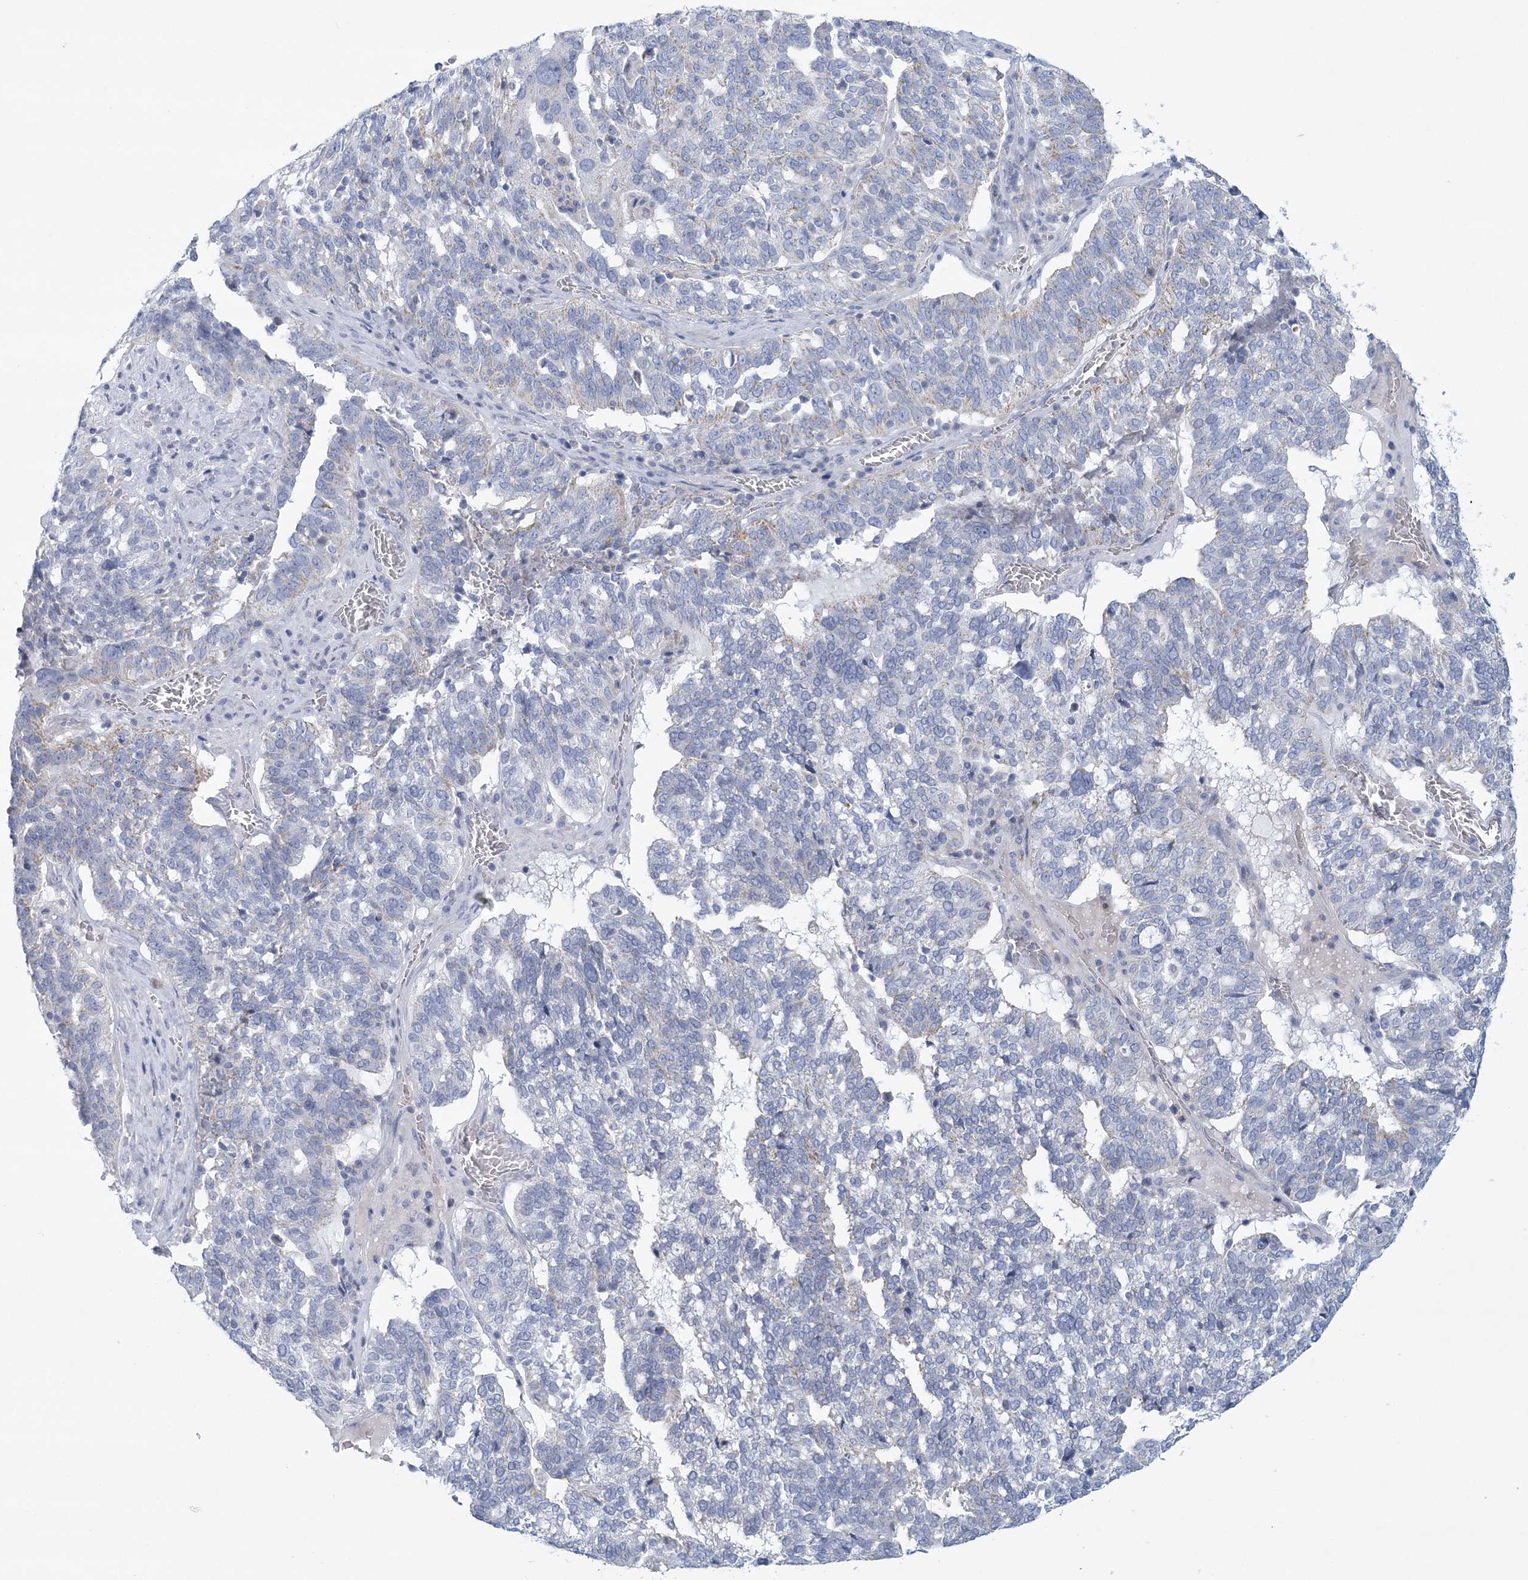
{"staining": {"intensity": "negative", "quantity": "none", "location": "none"}, "tissue": "ovarian cancer", "cell_type": "Tumor cells", "image_type": "cancer", "snomed": [{"axis": "morphology", "description": "Cystadenocarcinoma, serous, NOS"}, {"axis": "topography", "description": "Ovary"}], "caption": "The IHC image has no significant expression in tumor cells of serous cystadenocarcinoma (ovarian) tissue.", "gene": "NIPAL1", "patient": {"sex": "female", "age": 59}}